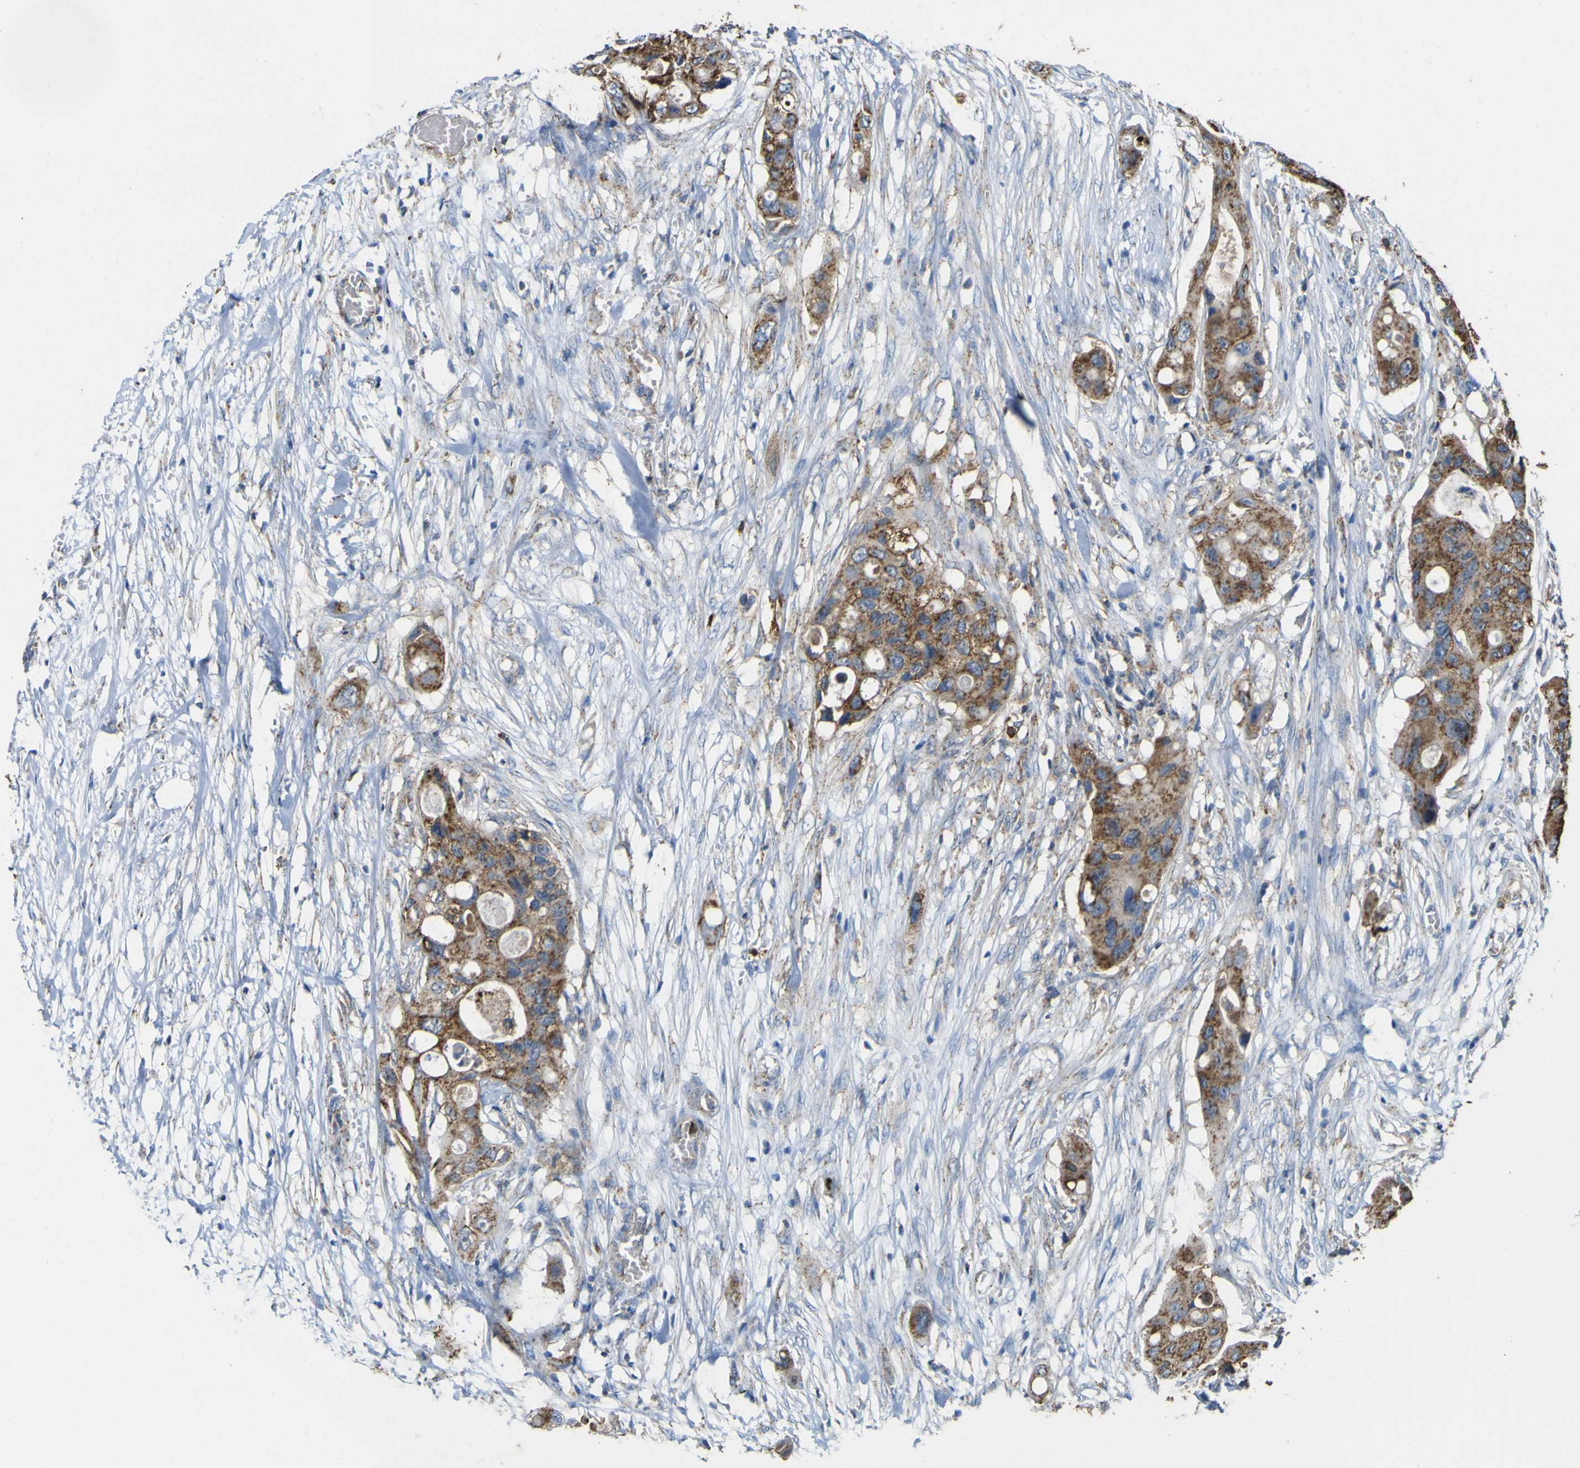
{"staining": {"intensity": "strong", "quantity": ">75%", "location": "cytoplasmic/membranous"}, "tissue": "colorectal cancer", "cell_type": "Tumor cells", "image_type": "cancer", "snomed": [{"axis": "morphology", "description": "Adenocarcinoma, NOS"}, {"axis": "topography", "description": "Colon"}], "caption": "Protein staining of colorectal adenocarcinoma tissue reveals strong cytoplasmic/membranous staining in approximately >75% of tumor cells. The staining is performed using DAB brown chromogen to label protein expression. The nuclei are counter-stained blue using hematoxylin.", "gene": "ACSL3", "patient": {"sex": "female", "age": 57}}